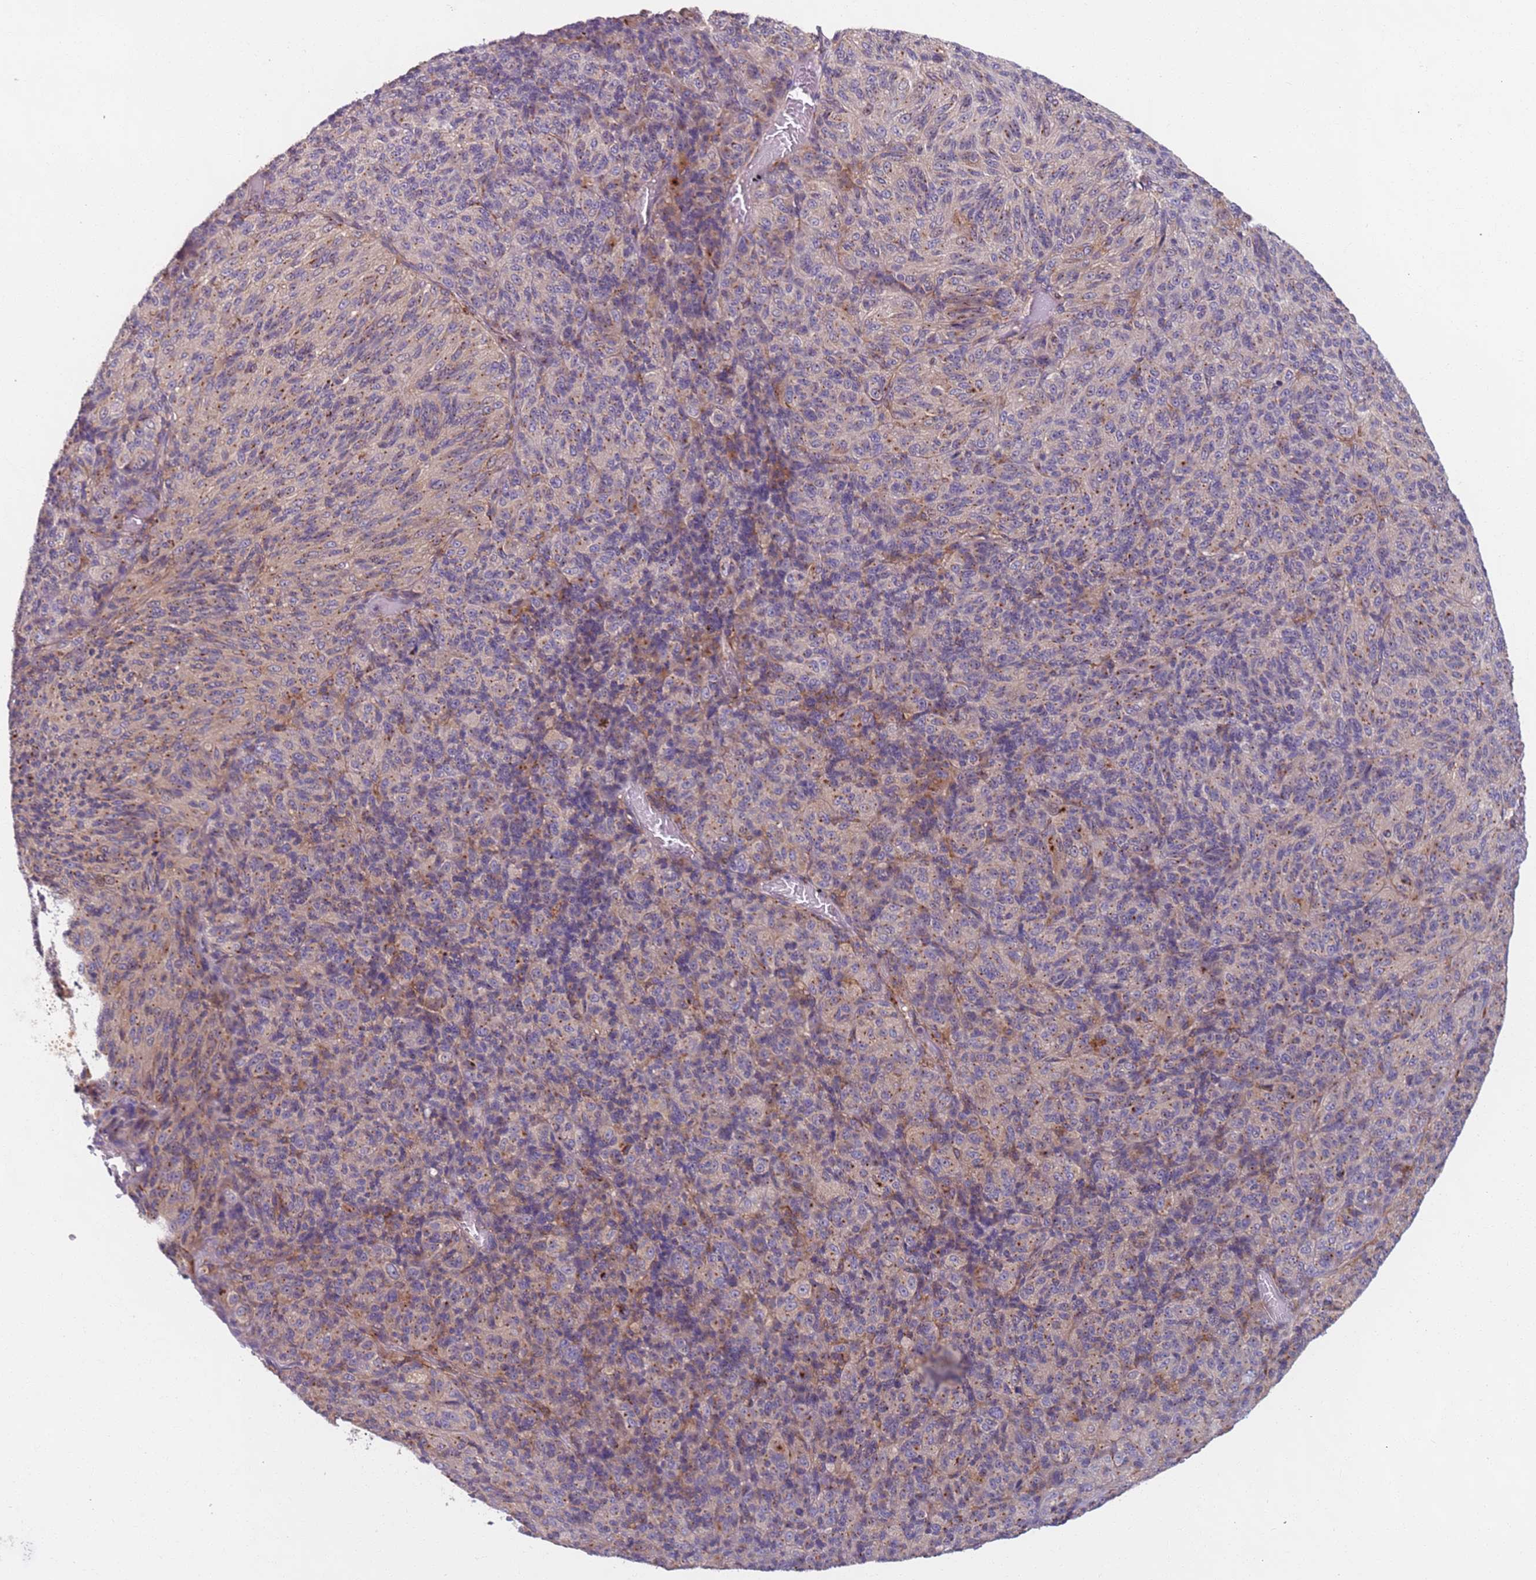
{"staining": {"intensity": "moderate", "quantity": "25%-75%", "location": "cytoplasmic/membranous"}, "tissue": "melanoma", "cell_type": "Tumor cells", "image_type": "cancer", "snomed": [{"axis": "morphology", "description": "Malignant melanoma, Metastatic site"}, {"axis": "topography", "description": "Brain"}], "caption": "Protein analysis of malignant melanoma (metastatic site) tissue exhibits moderate cytoplasmic/membranous staining in about 25%-75% of tumor cells.", "gene": "AKTIP", "patient": {"sex": "female", "age": 56}}